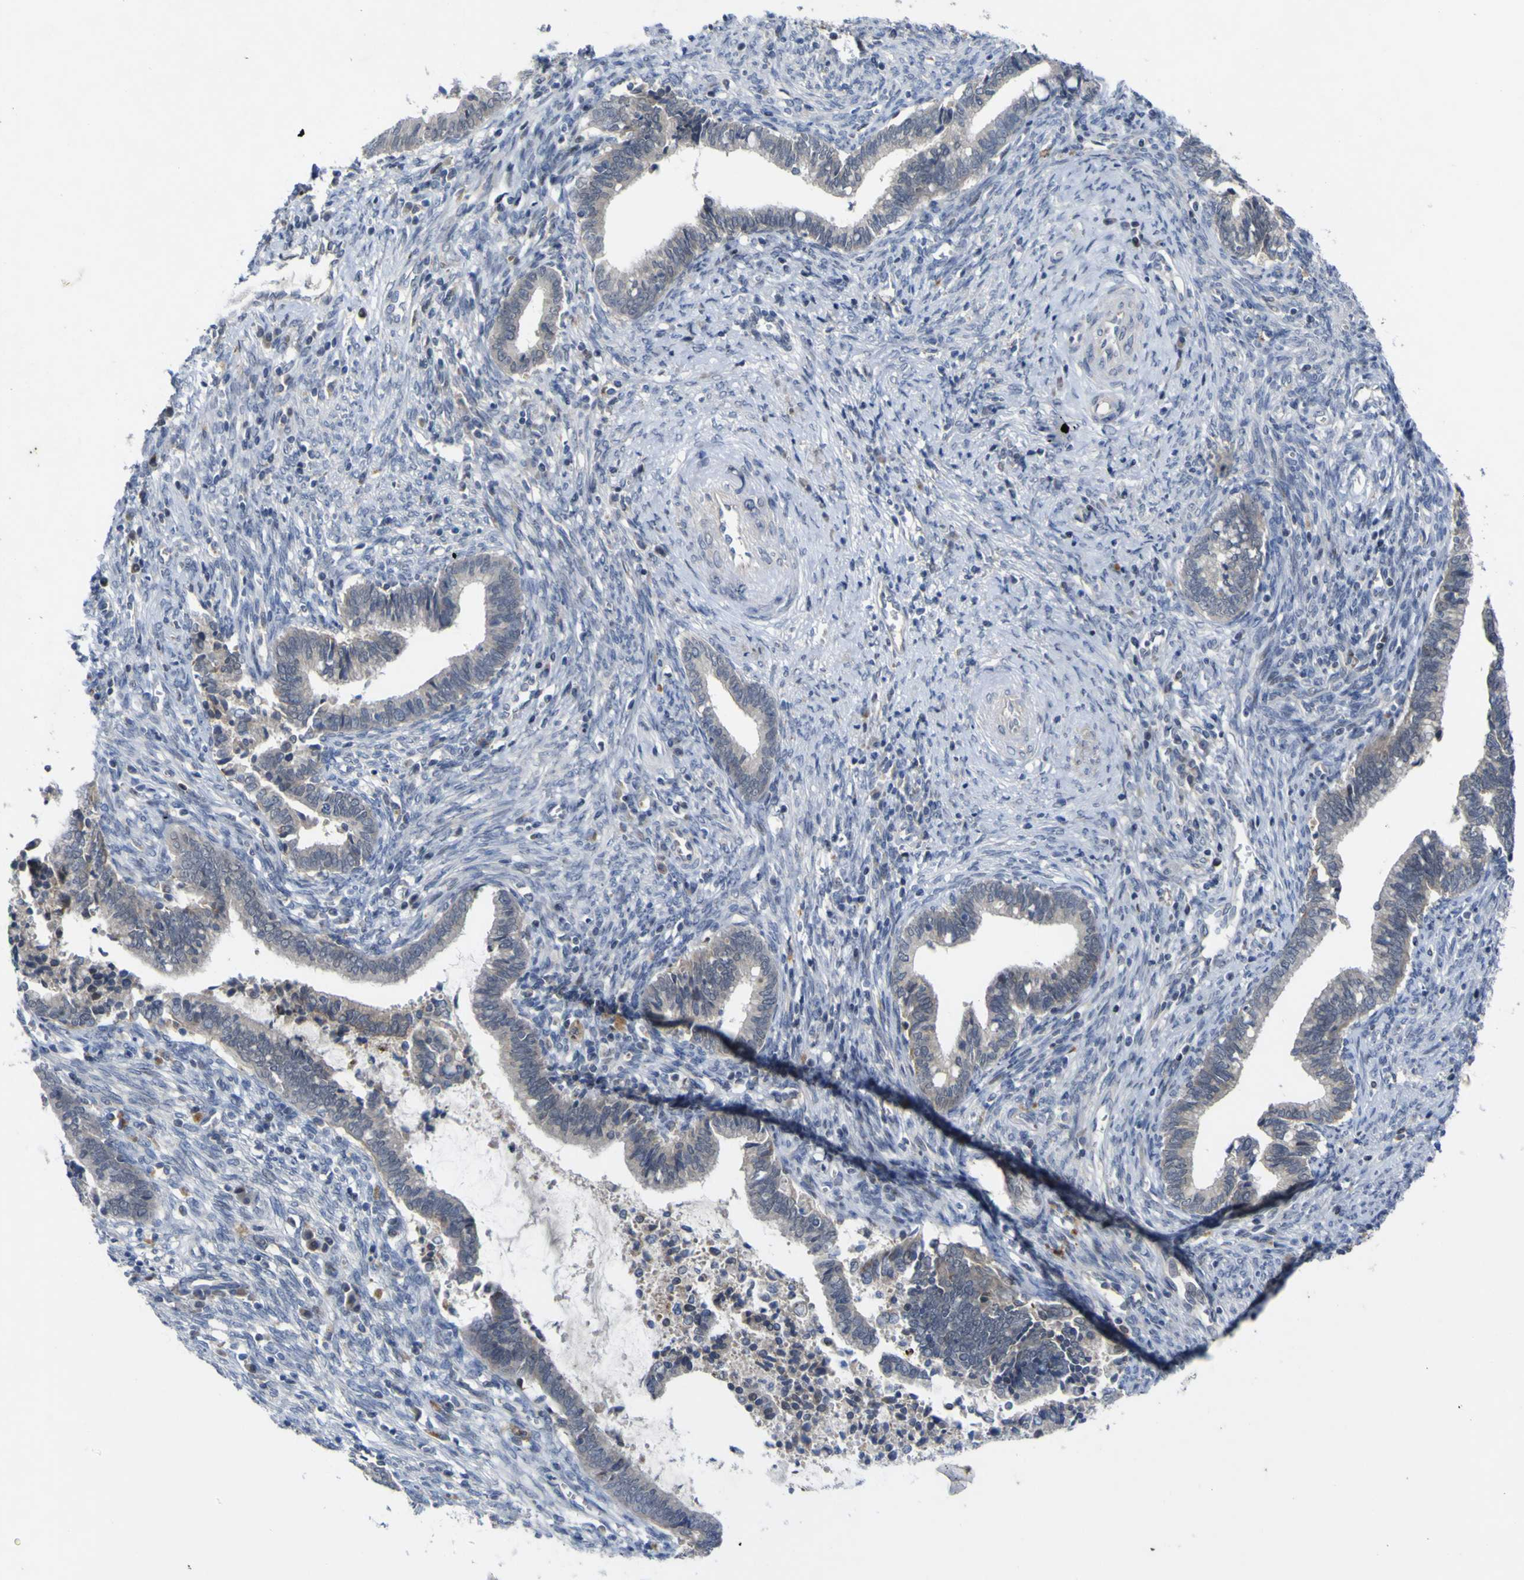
{"staining": {"intensity": "negative", "quantity": "none", "location": "none"}, "tissue": "cervical cancer", "cell_type": "Tumor cells", "image_type": "cancer", "snomed": [{"axis": "morphology", "description": "Adenocarcinoma, NOS"}, {"axis": "topography", "description": "Cervix"}], "caption": "Tumor cells show no significant protein positivity in cervical adenocarcinoma.", "gene": "NAV1", "patient": {"sex": "female", "age": 44}}